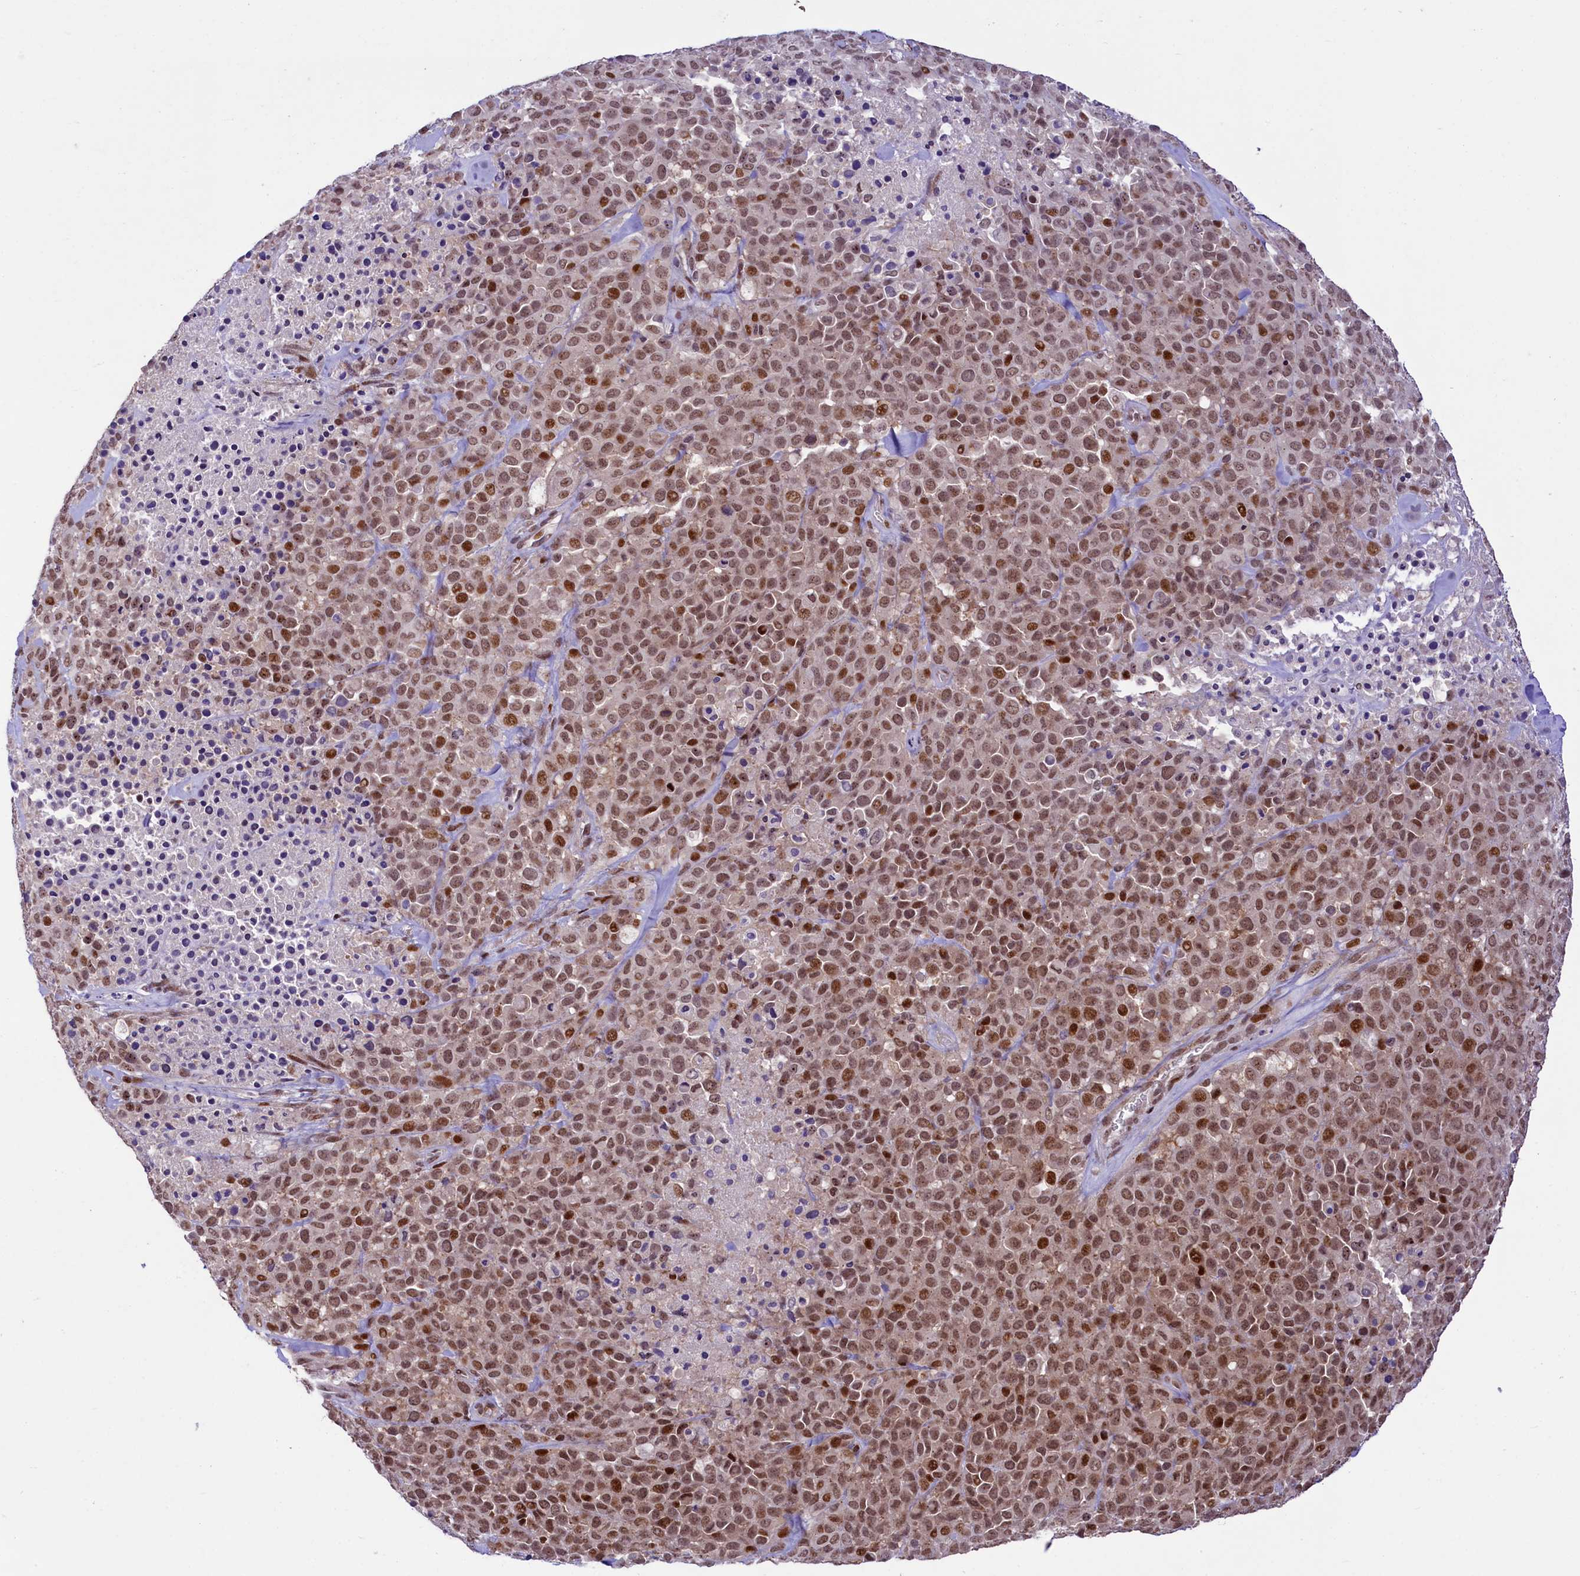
{"staining": {"intensity": "moderate", "quantity": ">75%", "location": "nuclear"}, "tissue": "melanoma", "cell_type": "Tumor cells", "image_type": "cancer", "snomed": [{"axis": "morphology", "description": "Malignant melanoma, Metastatic site"}, {"axis": "topography", "description": "Skin"}], "caption": "Protein staining of melanoma tissue demonstrates moderate nuclear staining in about >75% of tumor cells.", "gene": "ANKS3", "patient": {"sex": "female", "age": 81}}